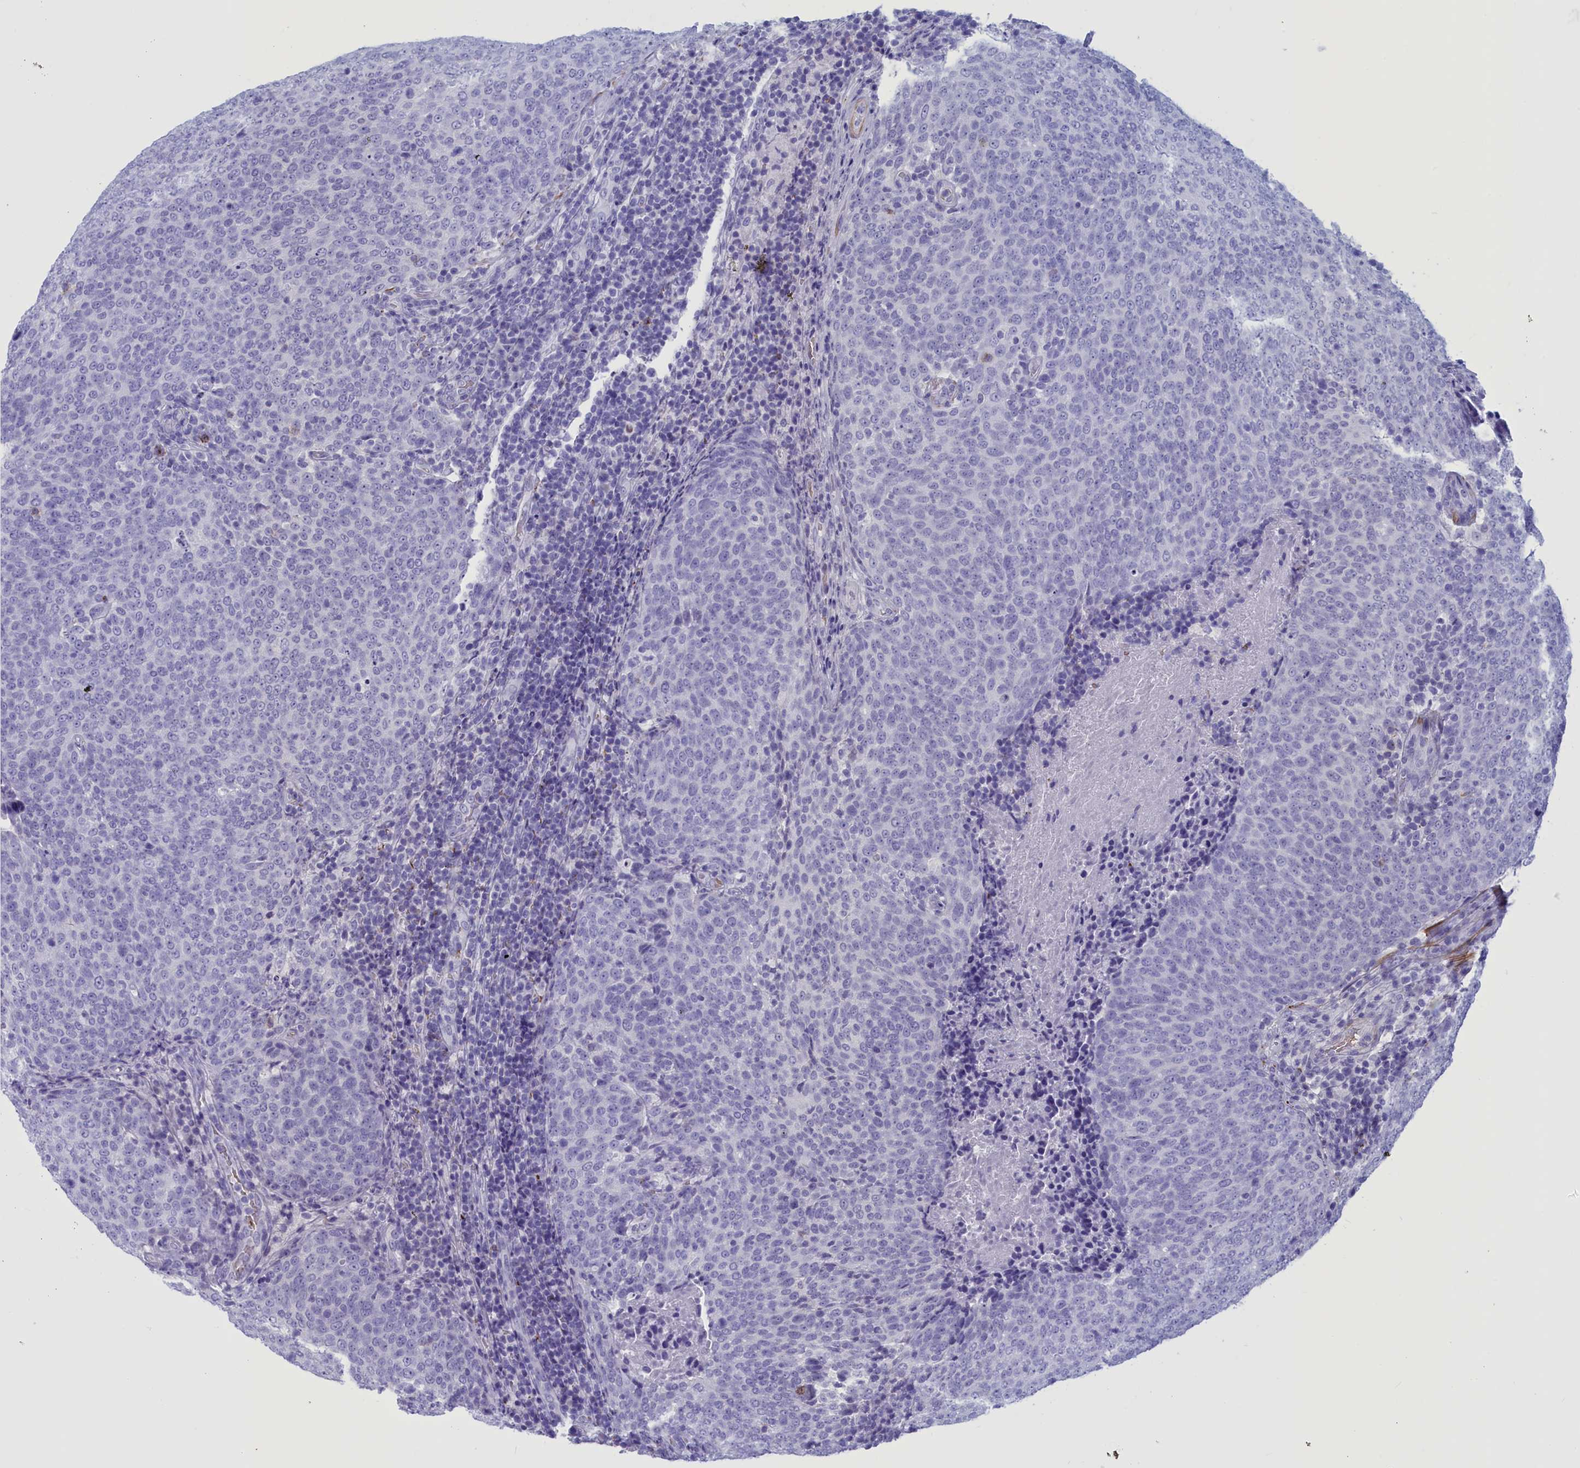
{"staining": {"intensity": "negative", "quantity": "none", "location": "none"}, "tissue": "head and neck cancer", "cell_type": "Tumor cells", "image_type": "cancer", "snomed": [{"axis": "morphology", "description": "Squamous cell carcinoma, NOS"}, {"axis": "morphology", "description": "Squamous cell carcinoma, metastatic, NOS"}, {"axis": "topography", "description": "Lymph node"}, {"axis": "topography", "description": "Head-Neck"}], "caption": "This is a histopathology image of immunohistochemistry staining of squamous cell carcinoma (head and neck), which shows no positivity in tumor cells.", "gene": "GAPDHS", "patient": {"sex": "male", "age": 62}}